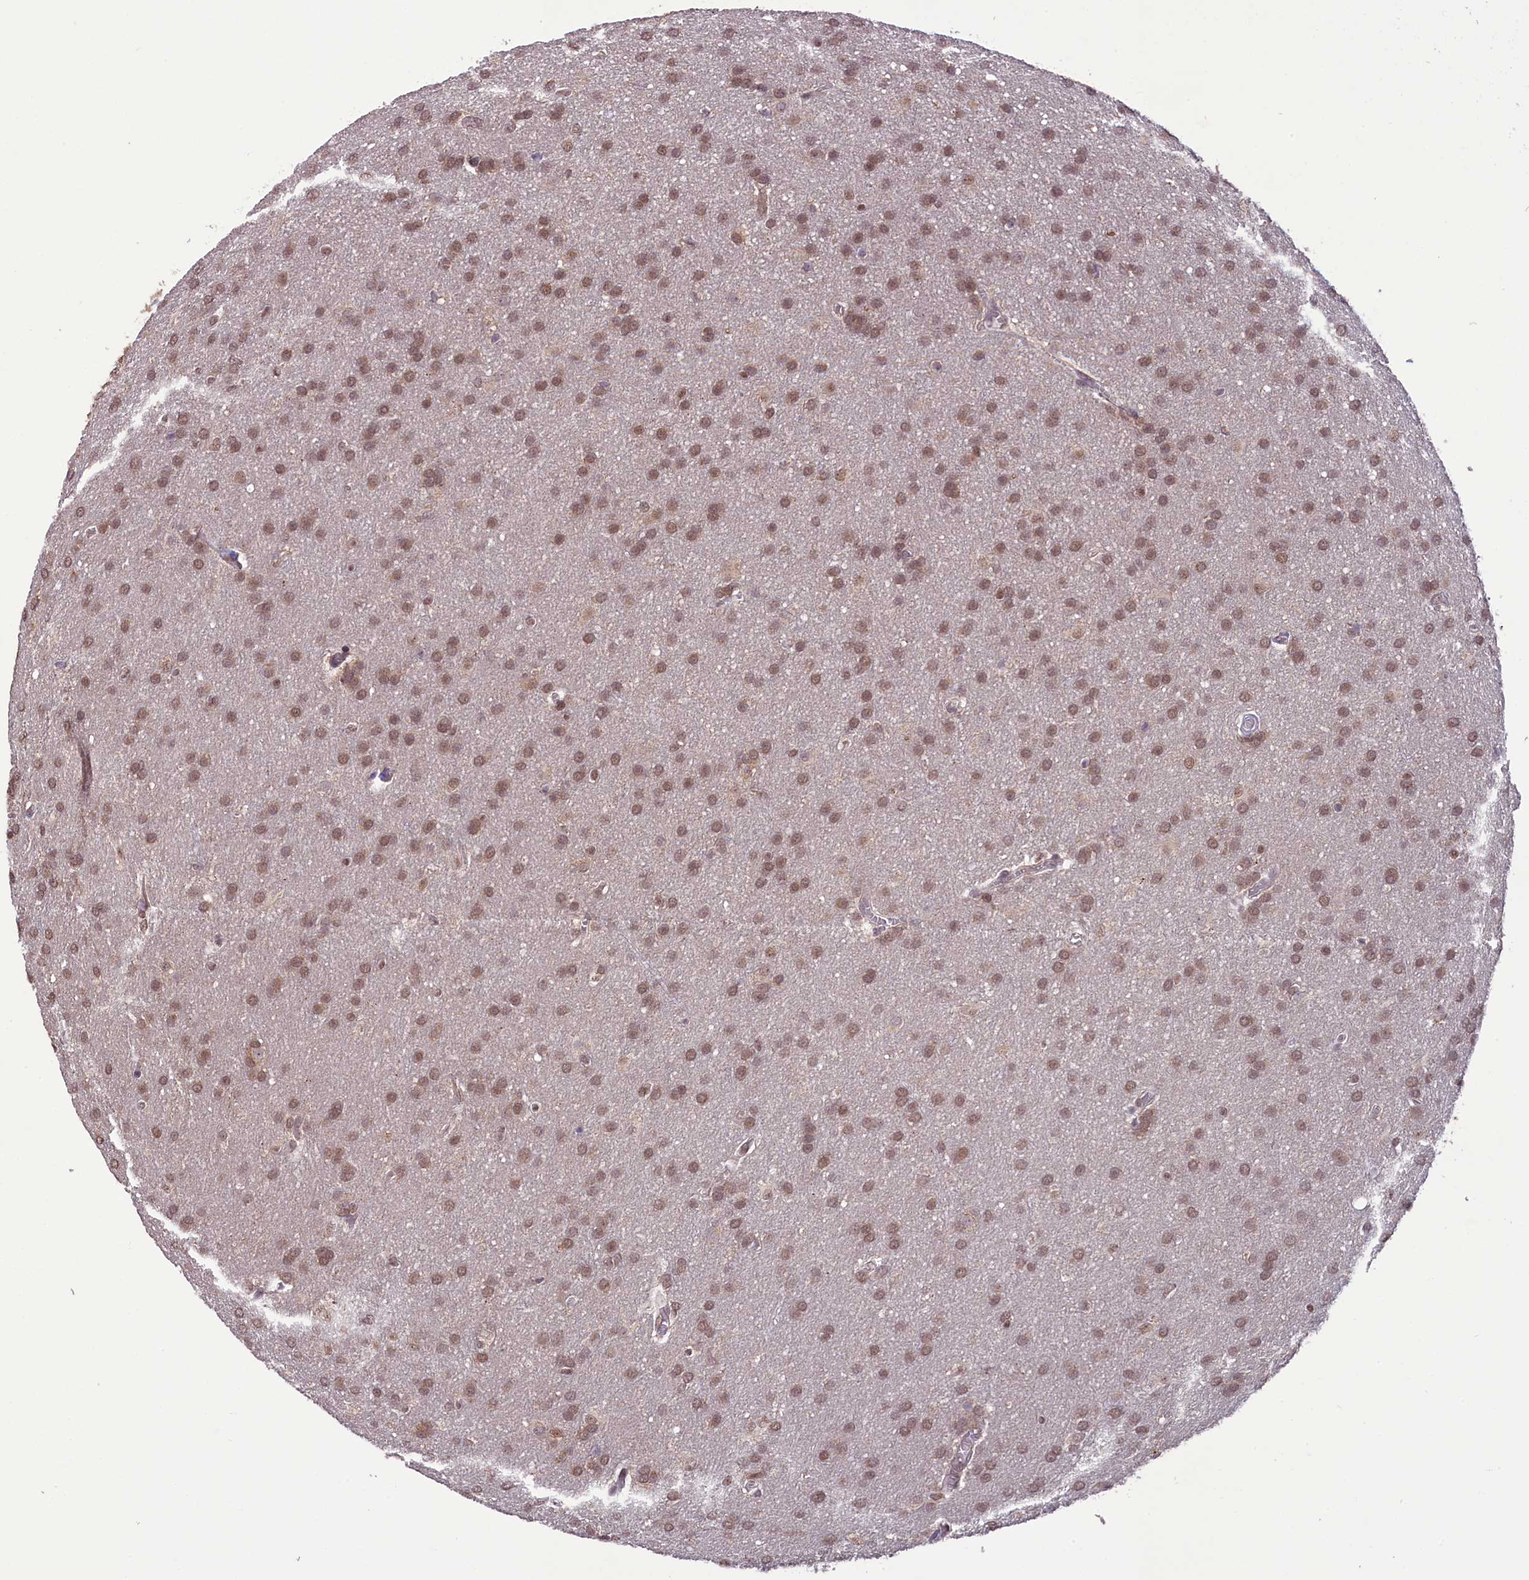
{"staining": {"intensity": "moderate", "quantity": ">75%", "location": "nuclear"}, "tissue": "glioma", "cell_type": "Tumor cells", "image_type": "cancer", "snomed": [{"axis": "morphology", "description": "Glioma, malignant, Low grade"}, {"axis": "topography", "description": "Brain"}], "caption": "Protein staining displays moderate nuclear staining in approximately >75% of tumor cells in glioma. (IHC, brightfield microscopy, high magnification).", "gene": "RPUSD2", "patient": {"sex": "female", "age": 32}}